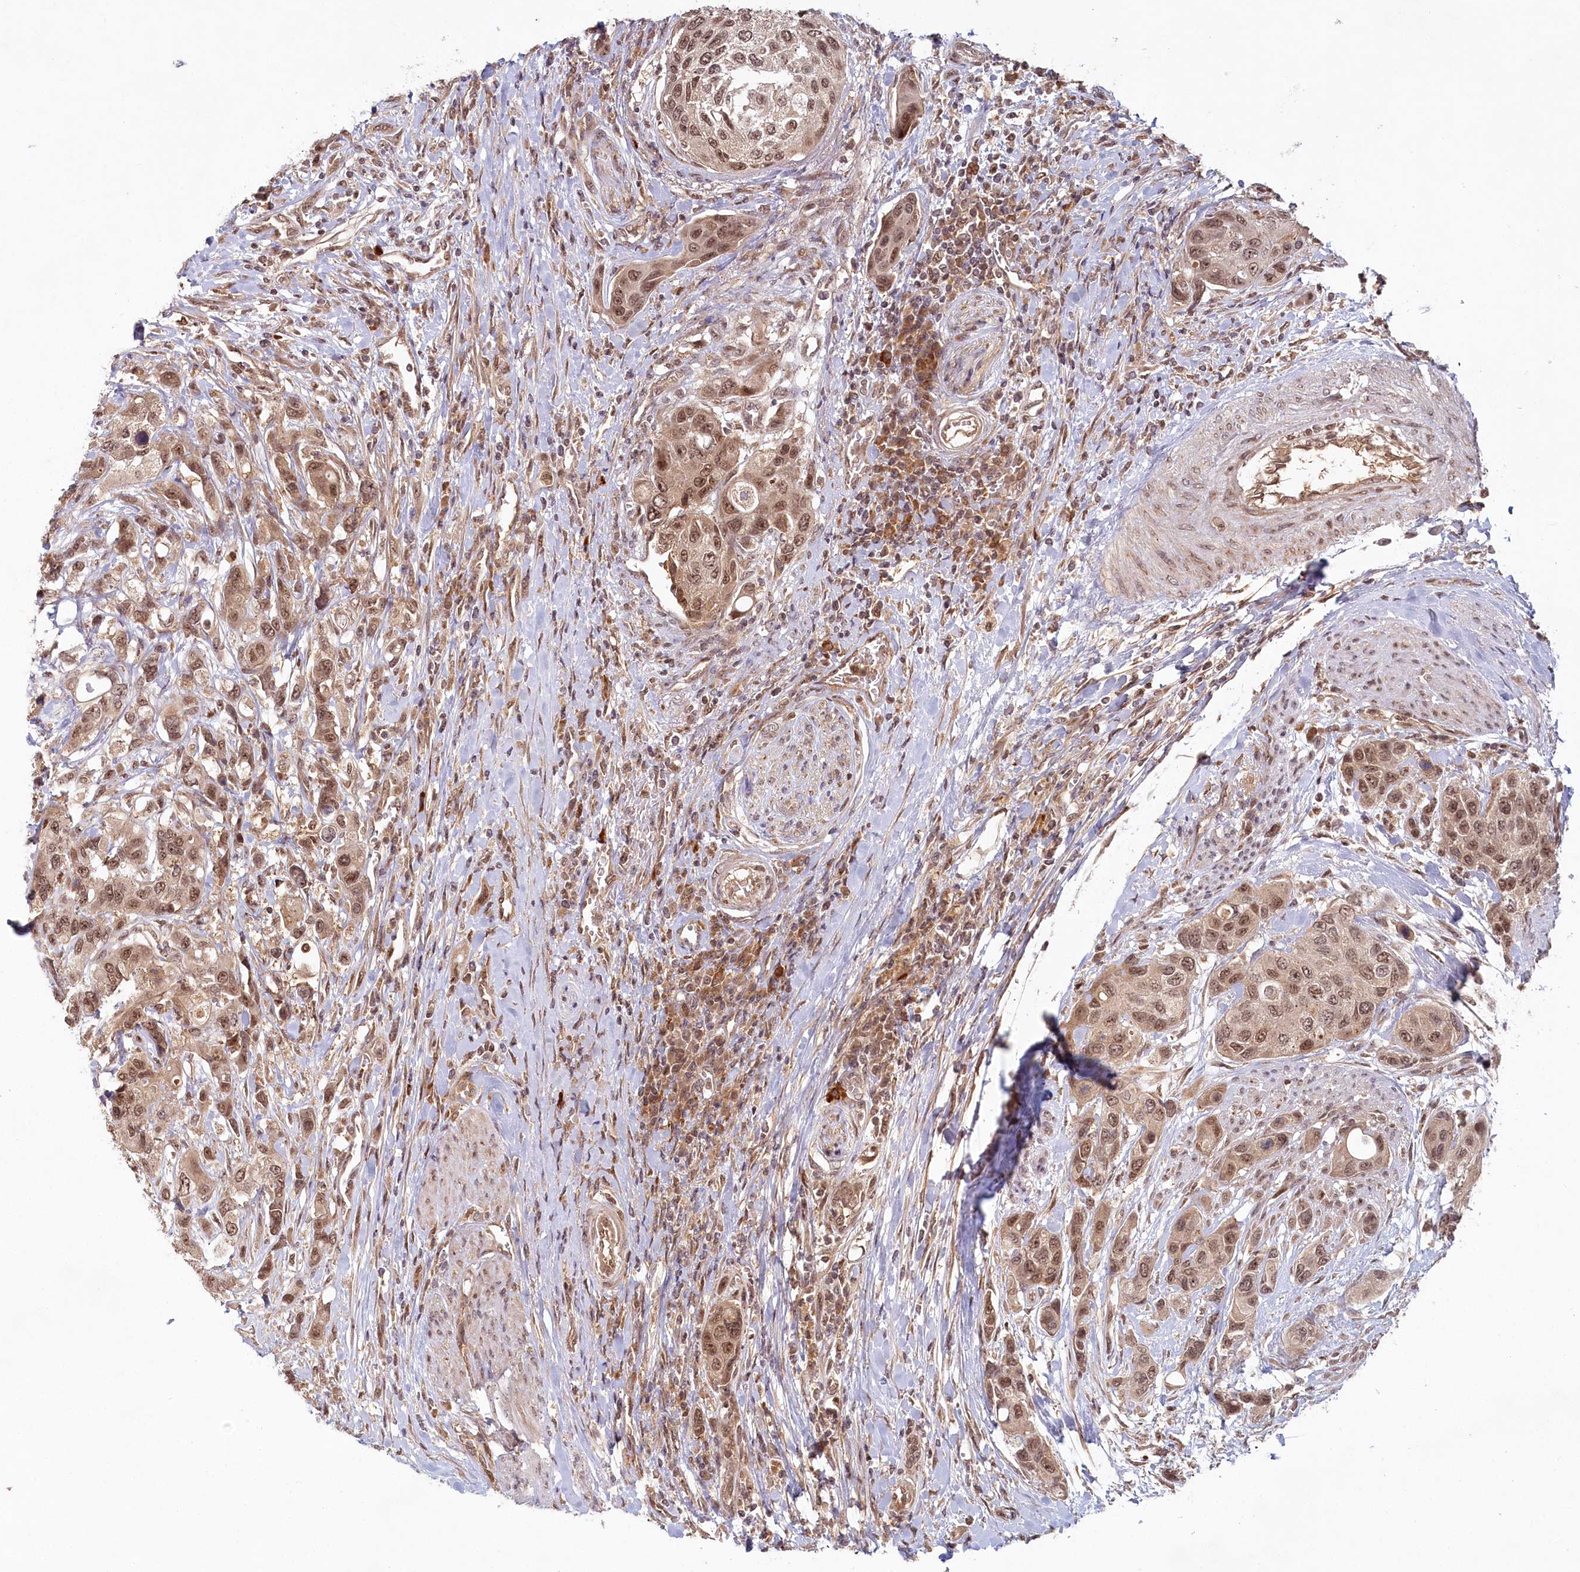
{"staining": {"intensity": "moderate", "quantity": ">75%", "location": "nuclear"}, "tissue": "urothelial cancer", "cell_type": "Tumor cells", "image_type": "cancer", "snomed": [{"axis": "morphology", "description": "Normal tissue, NOS"}, {"axis": "morphology", "description": "Urothelial carcinoma, High grade"}, {"axis": "topography", "description": "Vascular tissue"}, {"axis": "topography", "description": "Urinary bladder"}], "caption": "An immunohistochemistry (IHC) histopathology image of tumor tissue is shown. Protein staining in brown labels moderate nuclear positivity in urothelial carcinoma (high-grade) within tumor cells. The staining was performed using DAB (3,3'-diaminobenzidine) to visualize the protein expression in brown, while the nuclei were stained in blue with hematoxylin (Magnification: 20x).", "gene": "WAPL", "patient": {"sex": "female", "age": 56}}